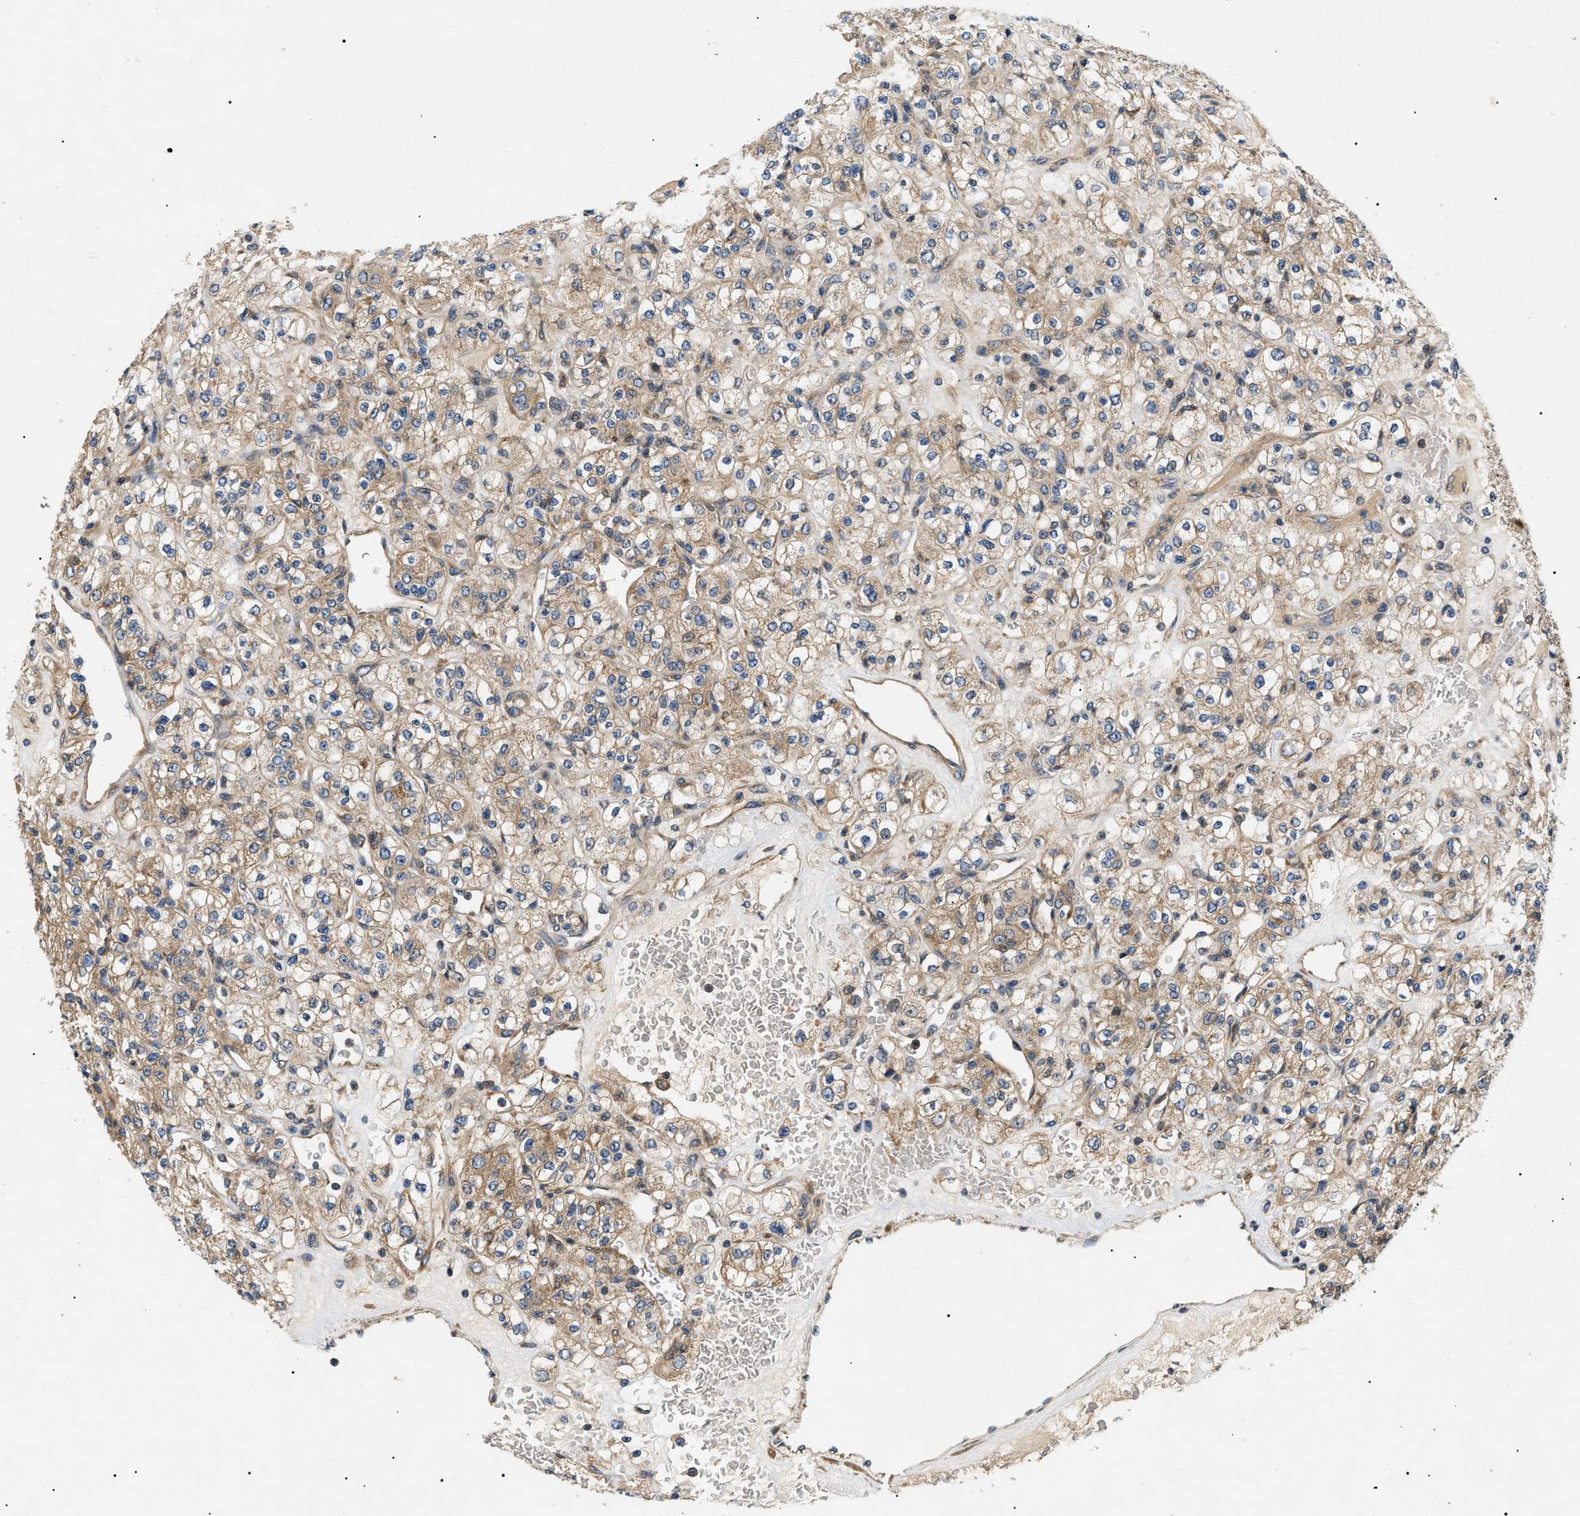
{"staining": {"intensity": "moderate", "quantity": ">75%", "location": "cytoplasmic/membranous"}, "tissue": "renal cancer", "cell_type": "Tumor cells", "image_type": "cancer", "snomed": [{"axis": "morphology", "description": "Normal tissue, NOS"}, {"axis": "morphology", "description": "Adenocarcinoma, NOS"}, {"axis": "topography", "description": "Kidney"}], "caption": "The photomicrograph exhibits immunohistochemical staining of renal cancer (adenocarcinoma). There is moderate cytoplasmic/membranous staining is seen in about >75% of tumor cells.", "gene": "PPM1B", "patient": {"sex": "female", "age": 72}}